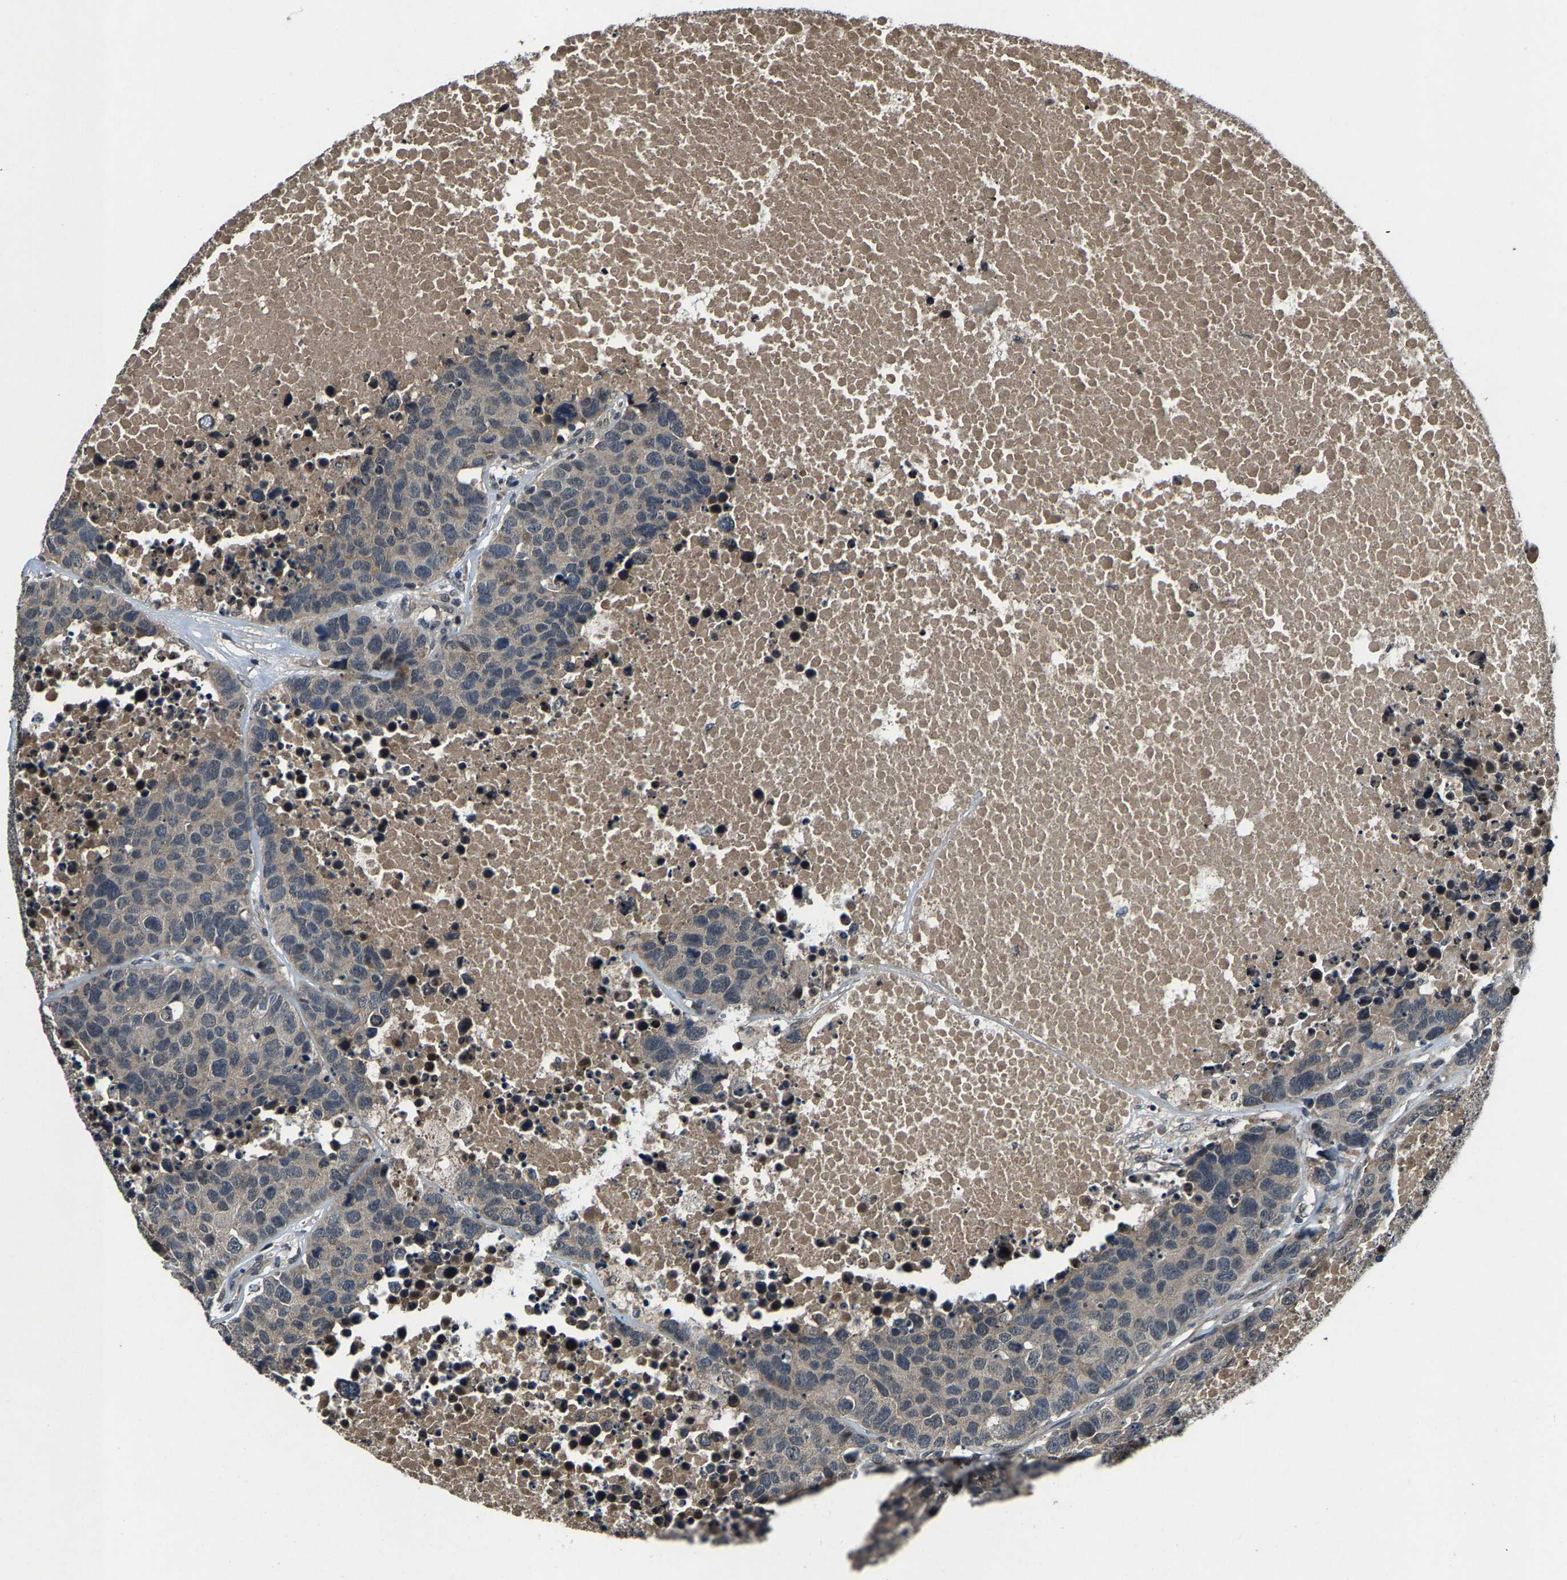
{"staining": {"intensity": "weak", "quantity": "<25%", "location": "cytoplasmic/membranous"}, "tissue": "carcinoid", "cell_type": "Tumor cells", "image_type": "cancer", "snomed": [{"axis": "morphology", "description": "Carcinoid, malignant, NOS"}, {"axis": "topography", "description": "Lung"}], "caption": "Tumor cells are negative for protein expression in human malignant carcinoid.", "gene": "HUWE1", "patient": {"sex": "male", "age": 60}}